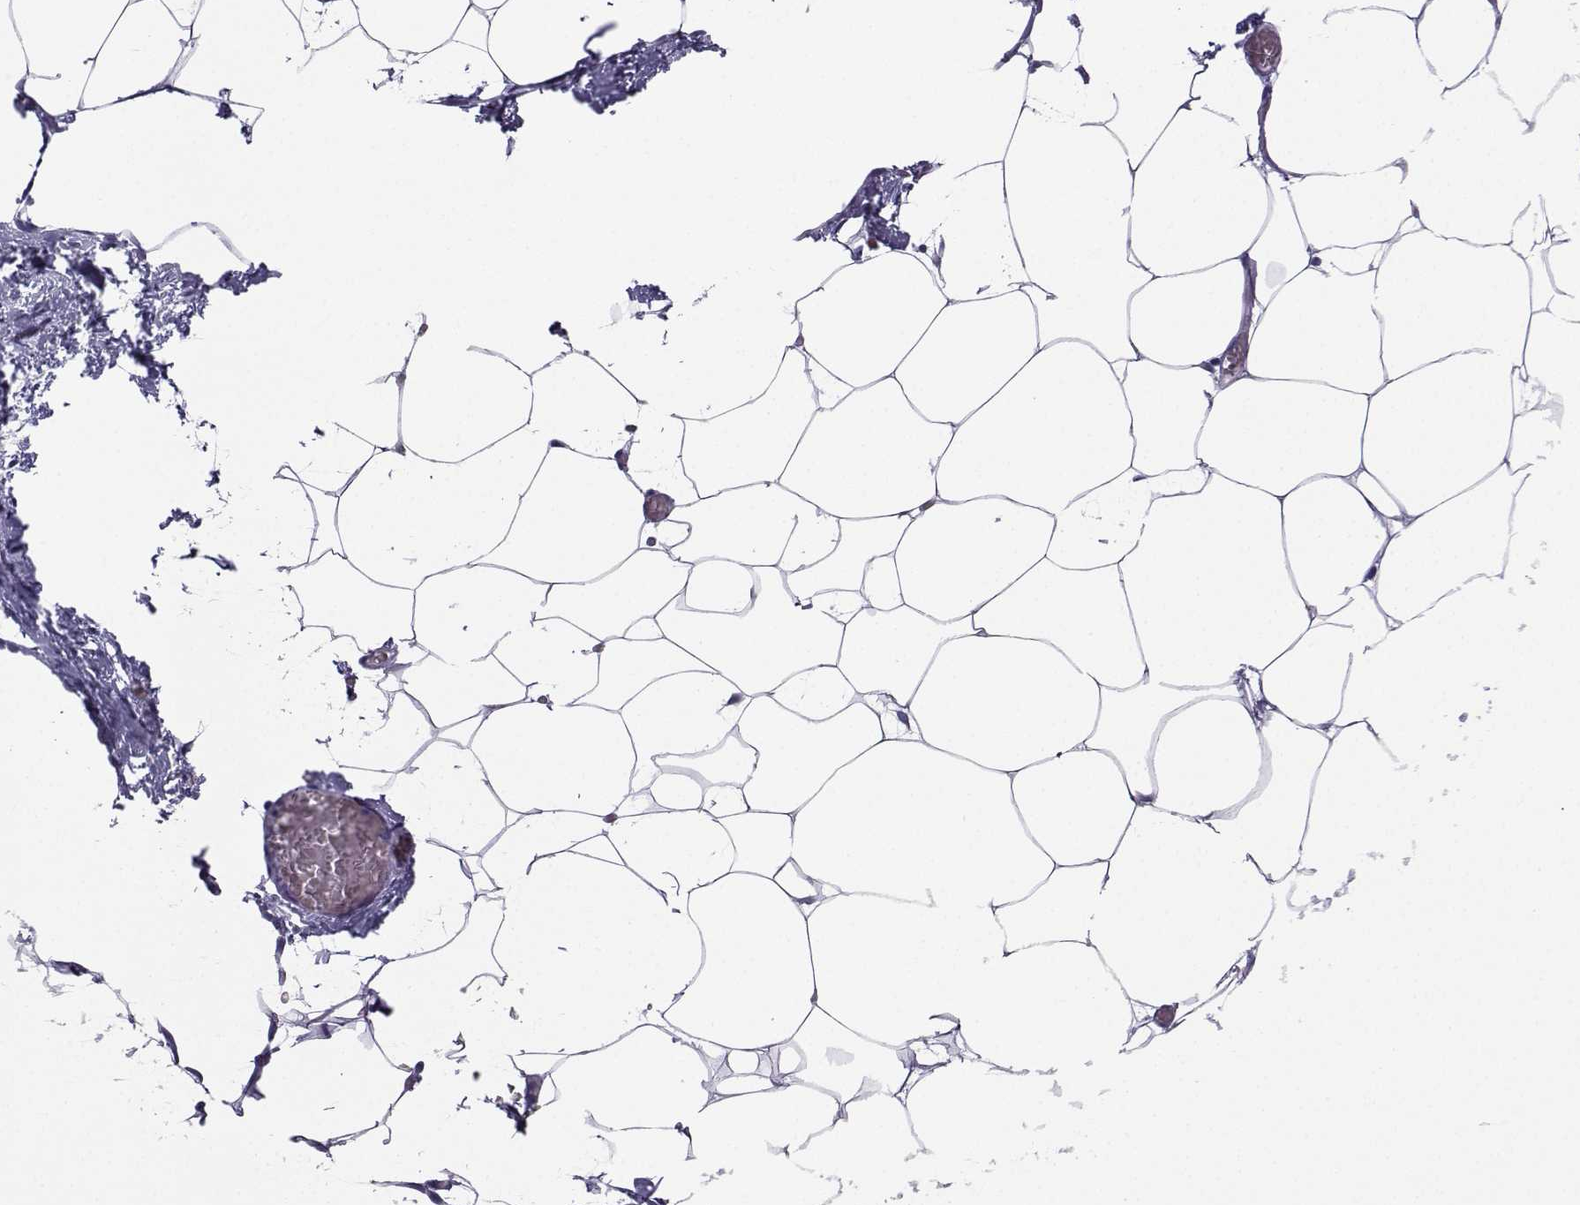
{"staining": {"intensity": "negative", "quantity": "none", "location": "none"}, "tissue": "adipose tissue", "cell_type": "Adipocytes", "image_type": "normal", "snomed": [{"axis": "morphology", "description": "Normal tissue, NOS"}, {"axis": "topography", "description": "Adipose tissue"}], "caption": "The micrograph reveals no significant positivity in adipocytes of adipose tissue.", "gene": "LORICRIN", "patient": {"sex": "male", "age": 57}}